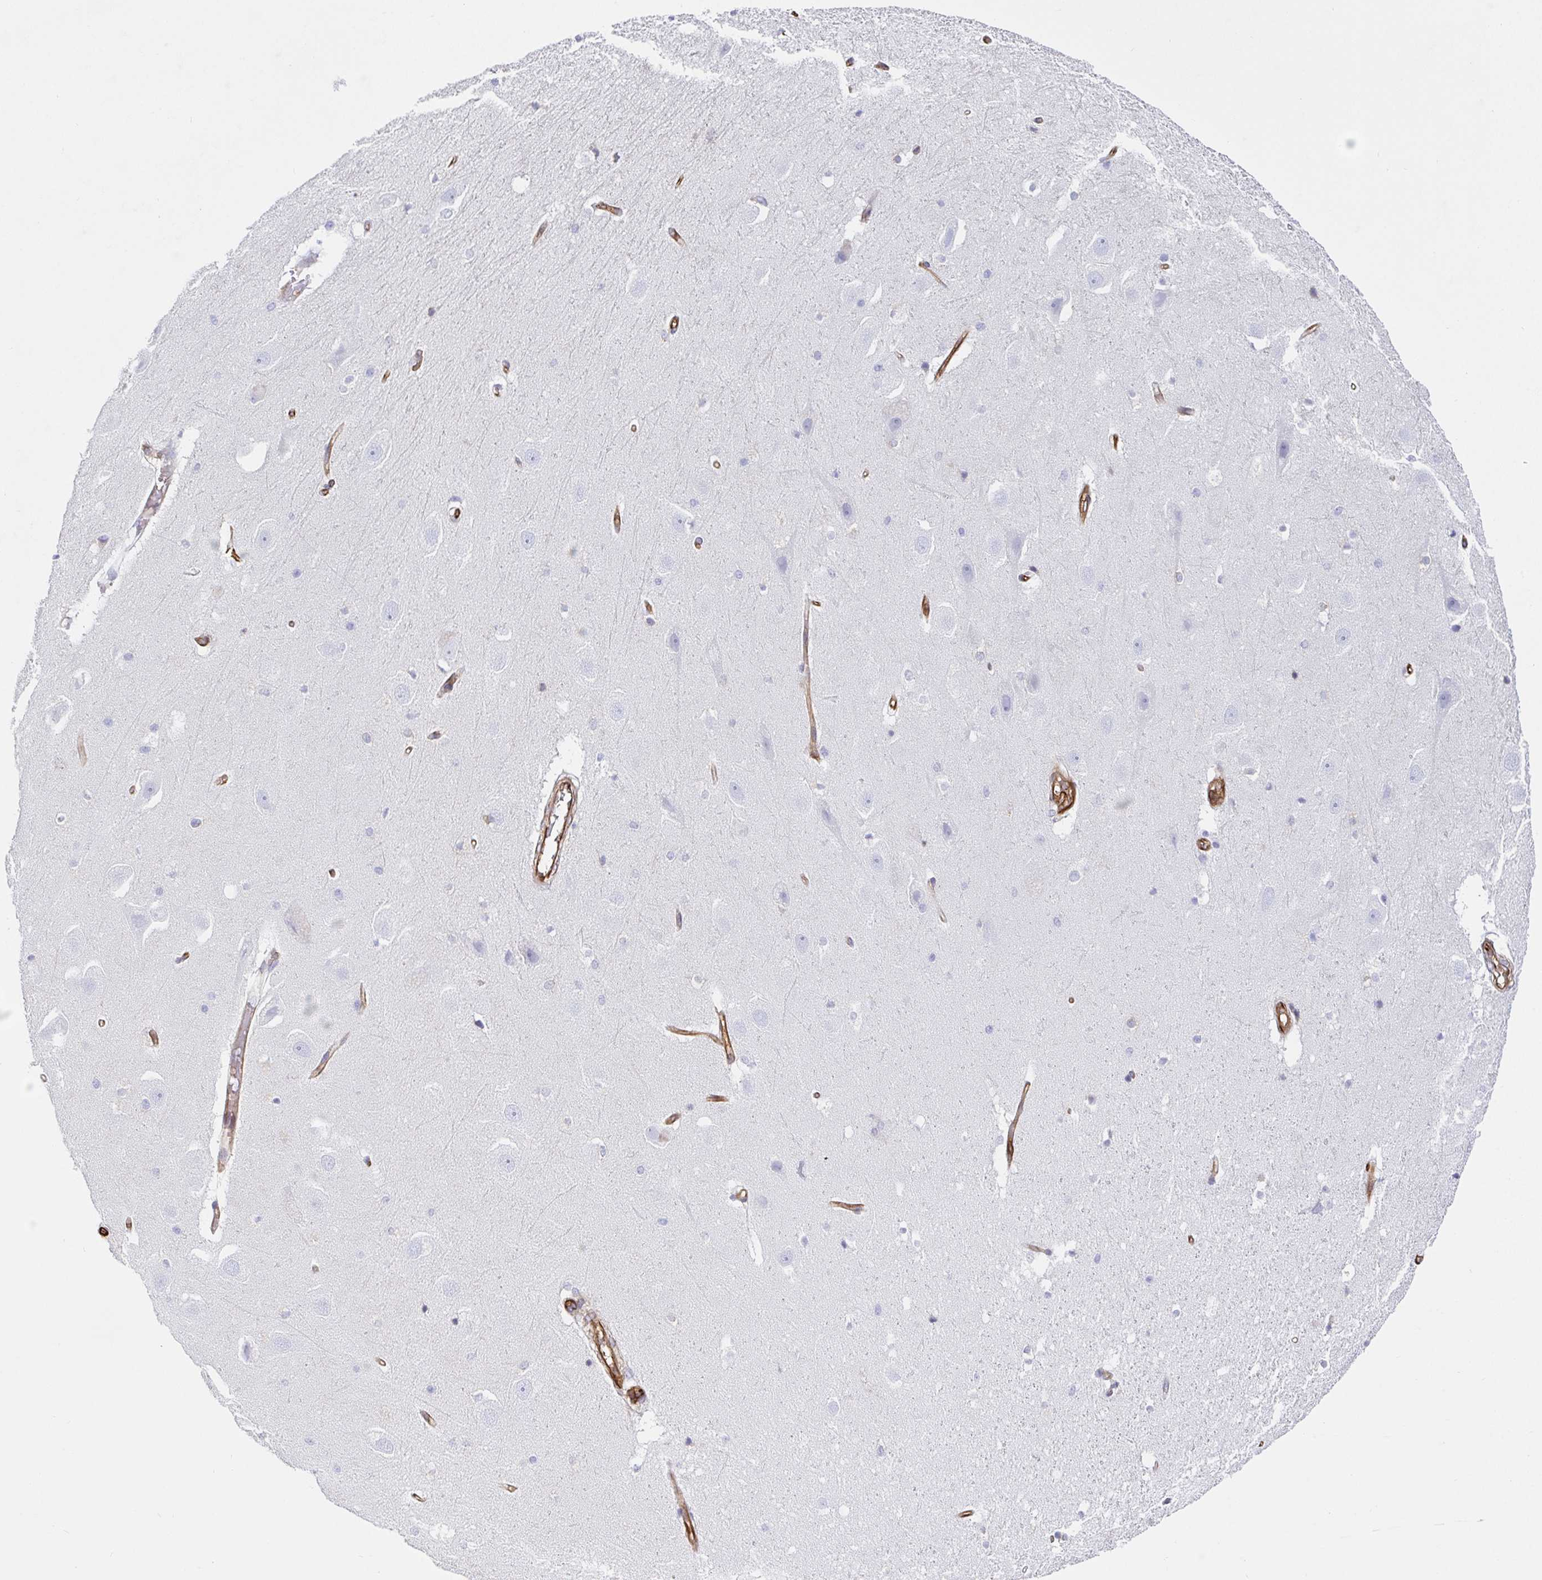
{"staining": {"intensity": "negative", "quantity": "none", "location": "none"}, "tissue": "hippocampus", "cell_type": "Glial cells", "image_type": "normal", "snomed": [{"axis": "morphology", "description": "Normal tissue, NOS"}, {"axis": "topography", "description": "Hippocampus"}], "caption": "This is a photomicrograph of immunohistochemistry staining of unremarkable hippocampus, which shows no staining in glial cells. (DAB (3,3'-diaminobenzidine) immunohistochemistry visualized using brightfield microscopy, high magnification).", "gene": "DOCK1", "patient": {"sex": "male", "age": 63}}